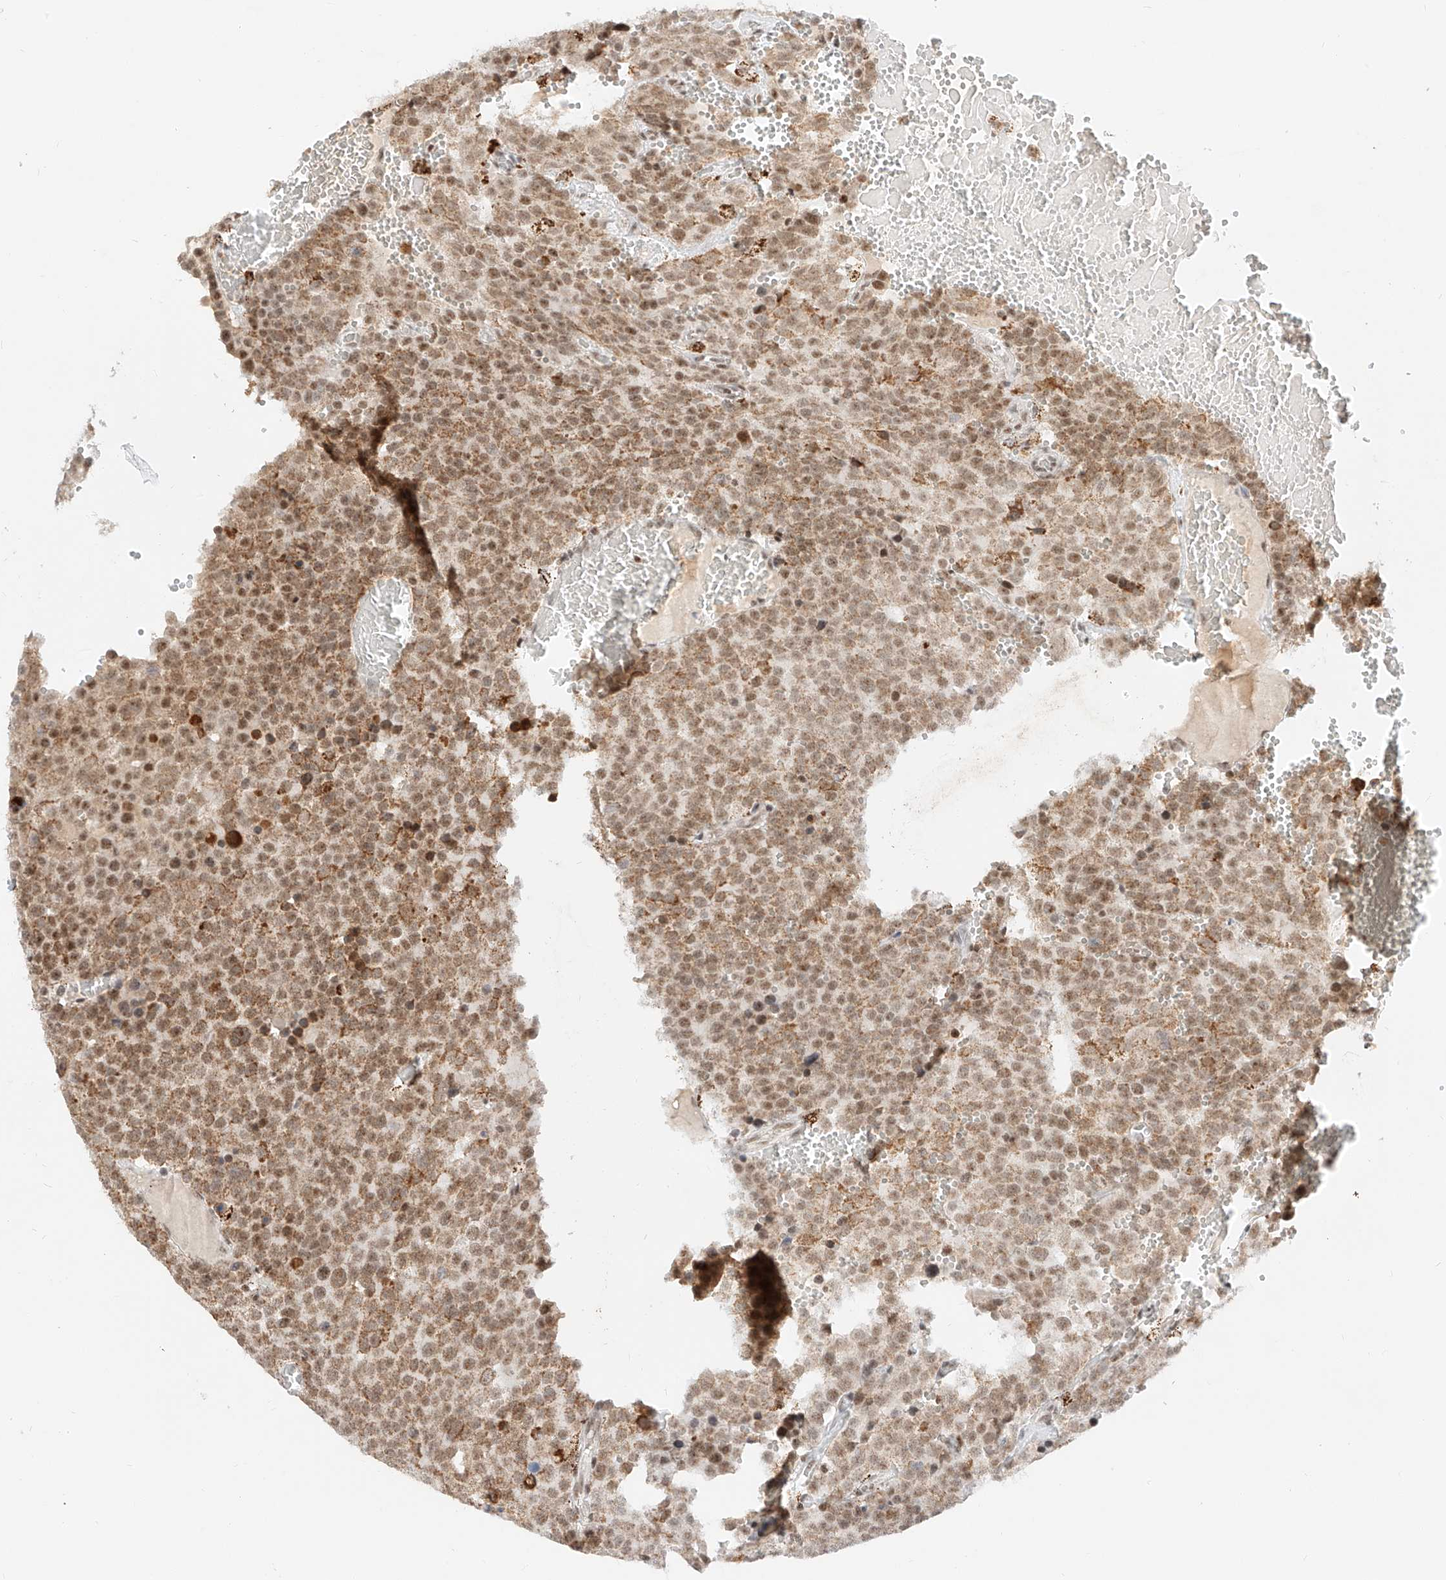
{"staining": {"intensity": "moderate", "quantity": ">75%", "location": "nuclear"}, "tissue": "testis cancer", "cell_type": "Tumor cells", "image_type": "cancer", "snomed": [{"axis": "morphology", "description": "Seminoma, NOS"}, {"axis": "topography", "description": "Testis"}], "caption": "A high-resolution micrograph shows immunohistochemistry (IHC) staining of testis seminoma, which demonstrates moderate nuclear positivity in approximately >75% of tumor cells.", "gene": "NRF1", "patient": {"sex": "male", "age": 71}}